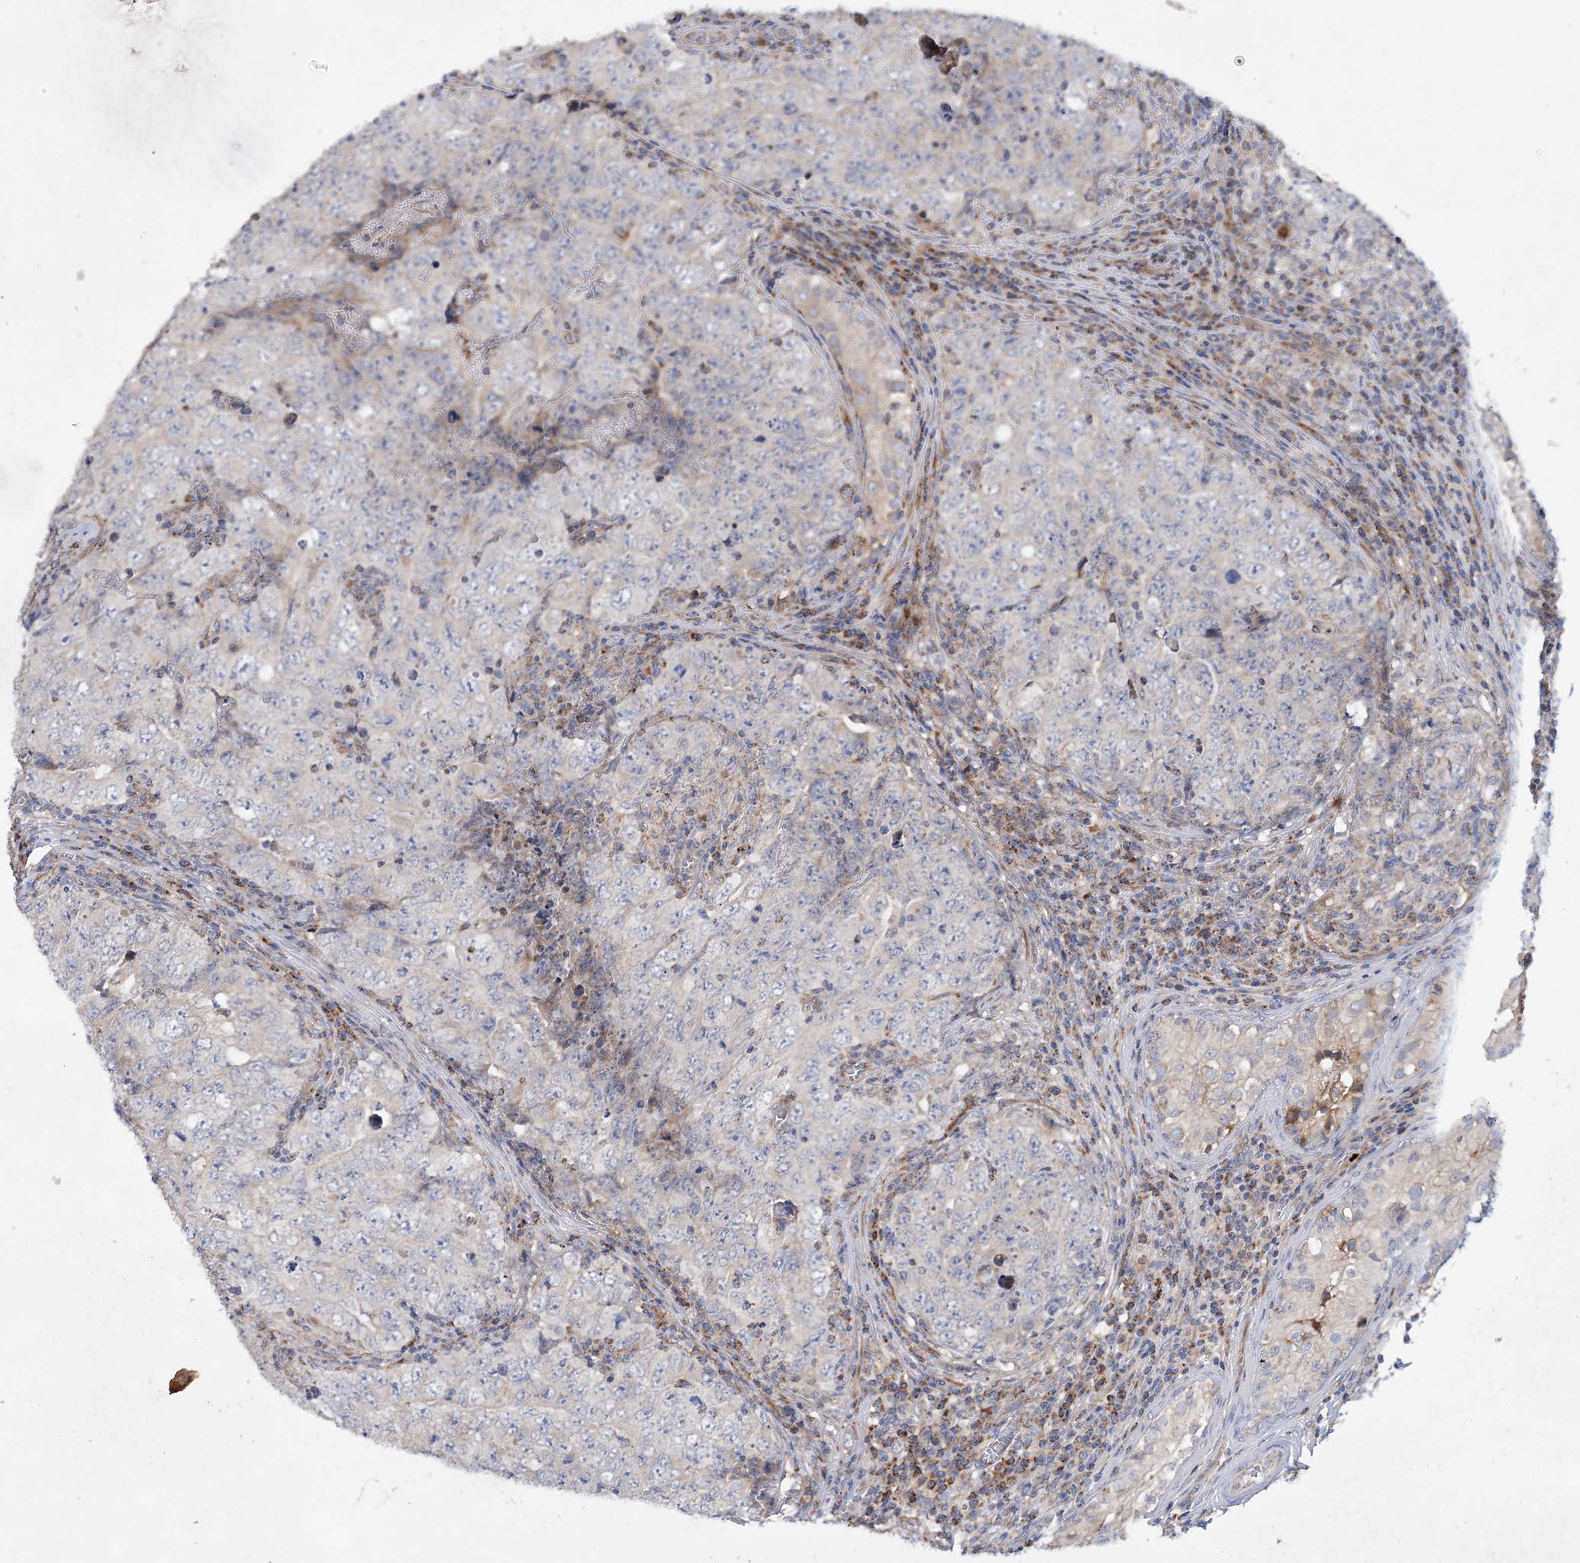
{"staining": {"intensity": "negative", "quantity": "none", "location": "none"}, "tissue": "testis cancer", "cell_type": "Tumor cells", "image_type": "cancer", "snomed": [{"axis": "morphology", "description": "Carcinoma, Embryonal, NOS"}, {"axis": "topography", "description": "Testis"}], "caption": "Testis cancer (embryonal carcinoma) was stained to show a protein in brown. There is no significant staining in tumor cells.", "gene": "TRAPPC13", "patient": {"sex": "male", "age": 26}}